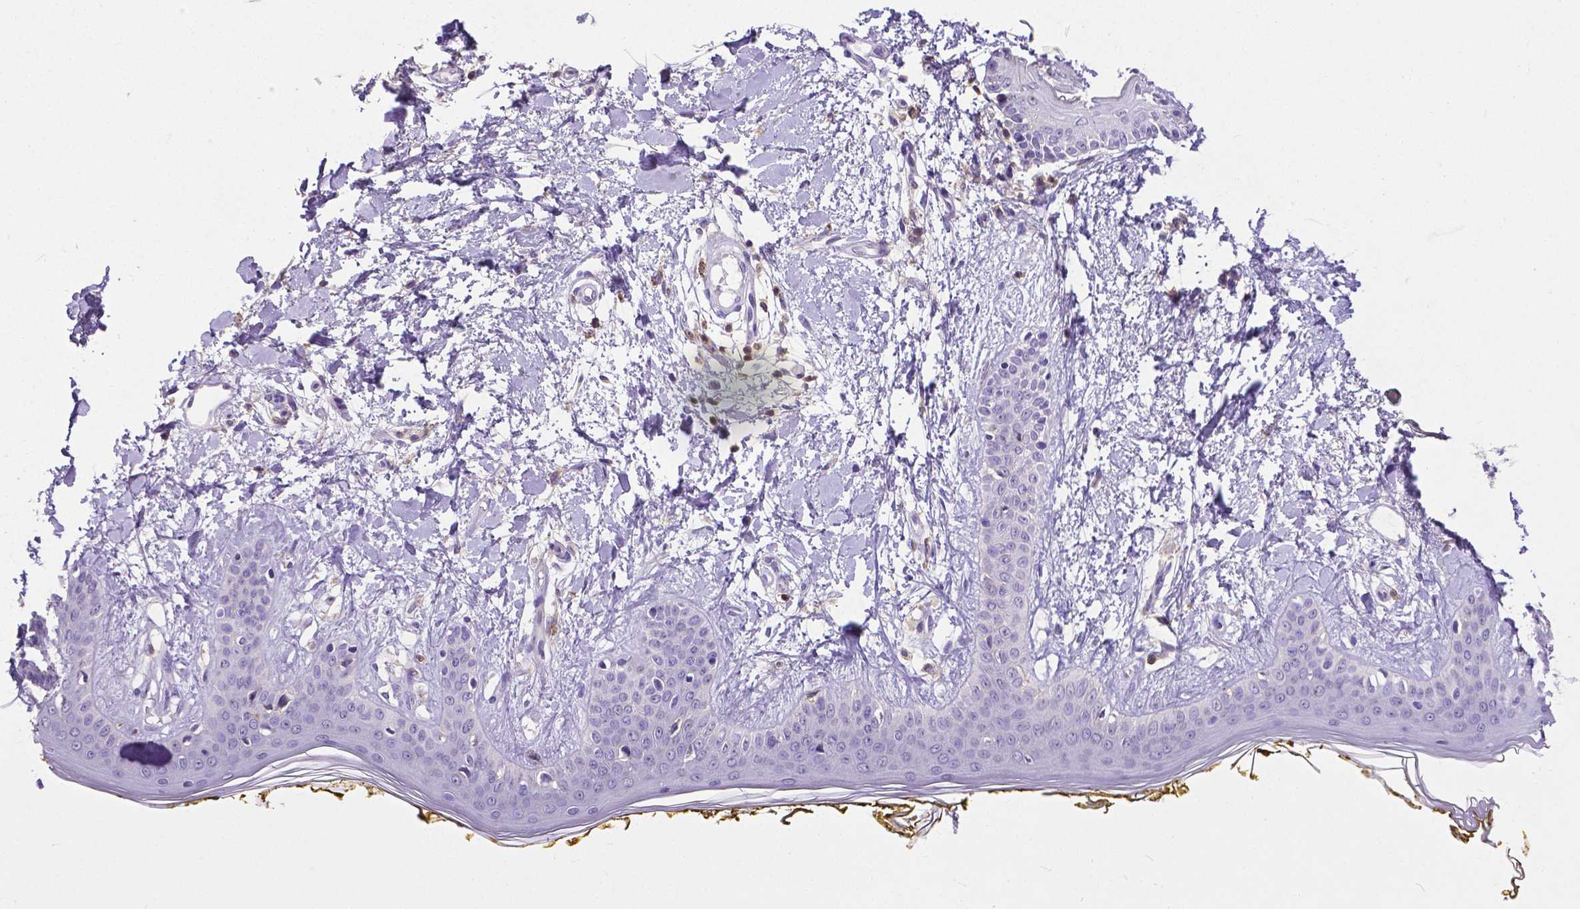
{"staining": {"intensity": "negative", "quantity": "none", "location": "none"}, "tissue": "skin", "cell_type": "Fibroblasts", "image_type": "normal", "snomed": [{"axis": "morphology", "description": "Normal tissue, NOS"}, {"axis": "topography", "description": "Skin"}], "caption": "Fibroblasts are negative for brown protein staining in normal skin. The staining is performed using DAB brown chromogen with nuclei counter-stained in using hematoxylin.", "gene": "CD4", "patient": {"sex": "female", "age": 34}}